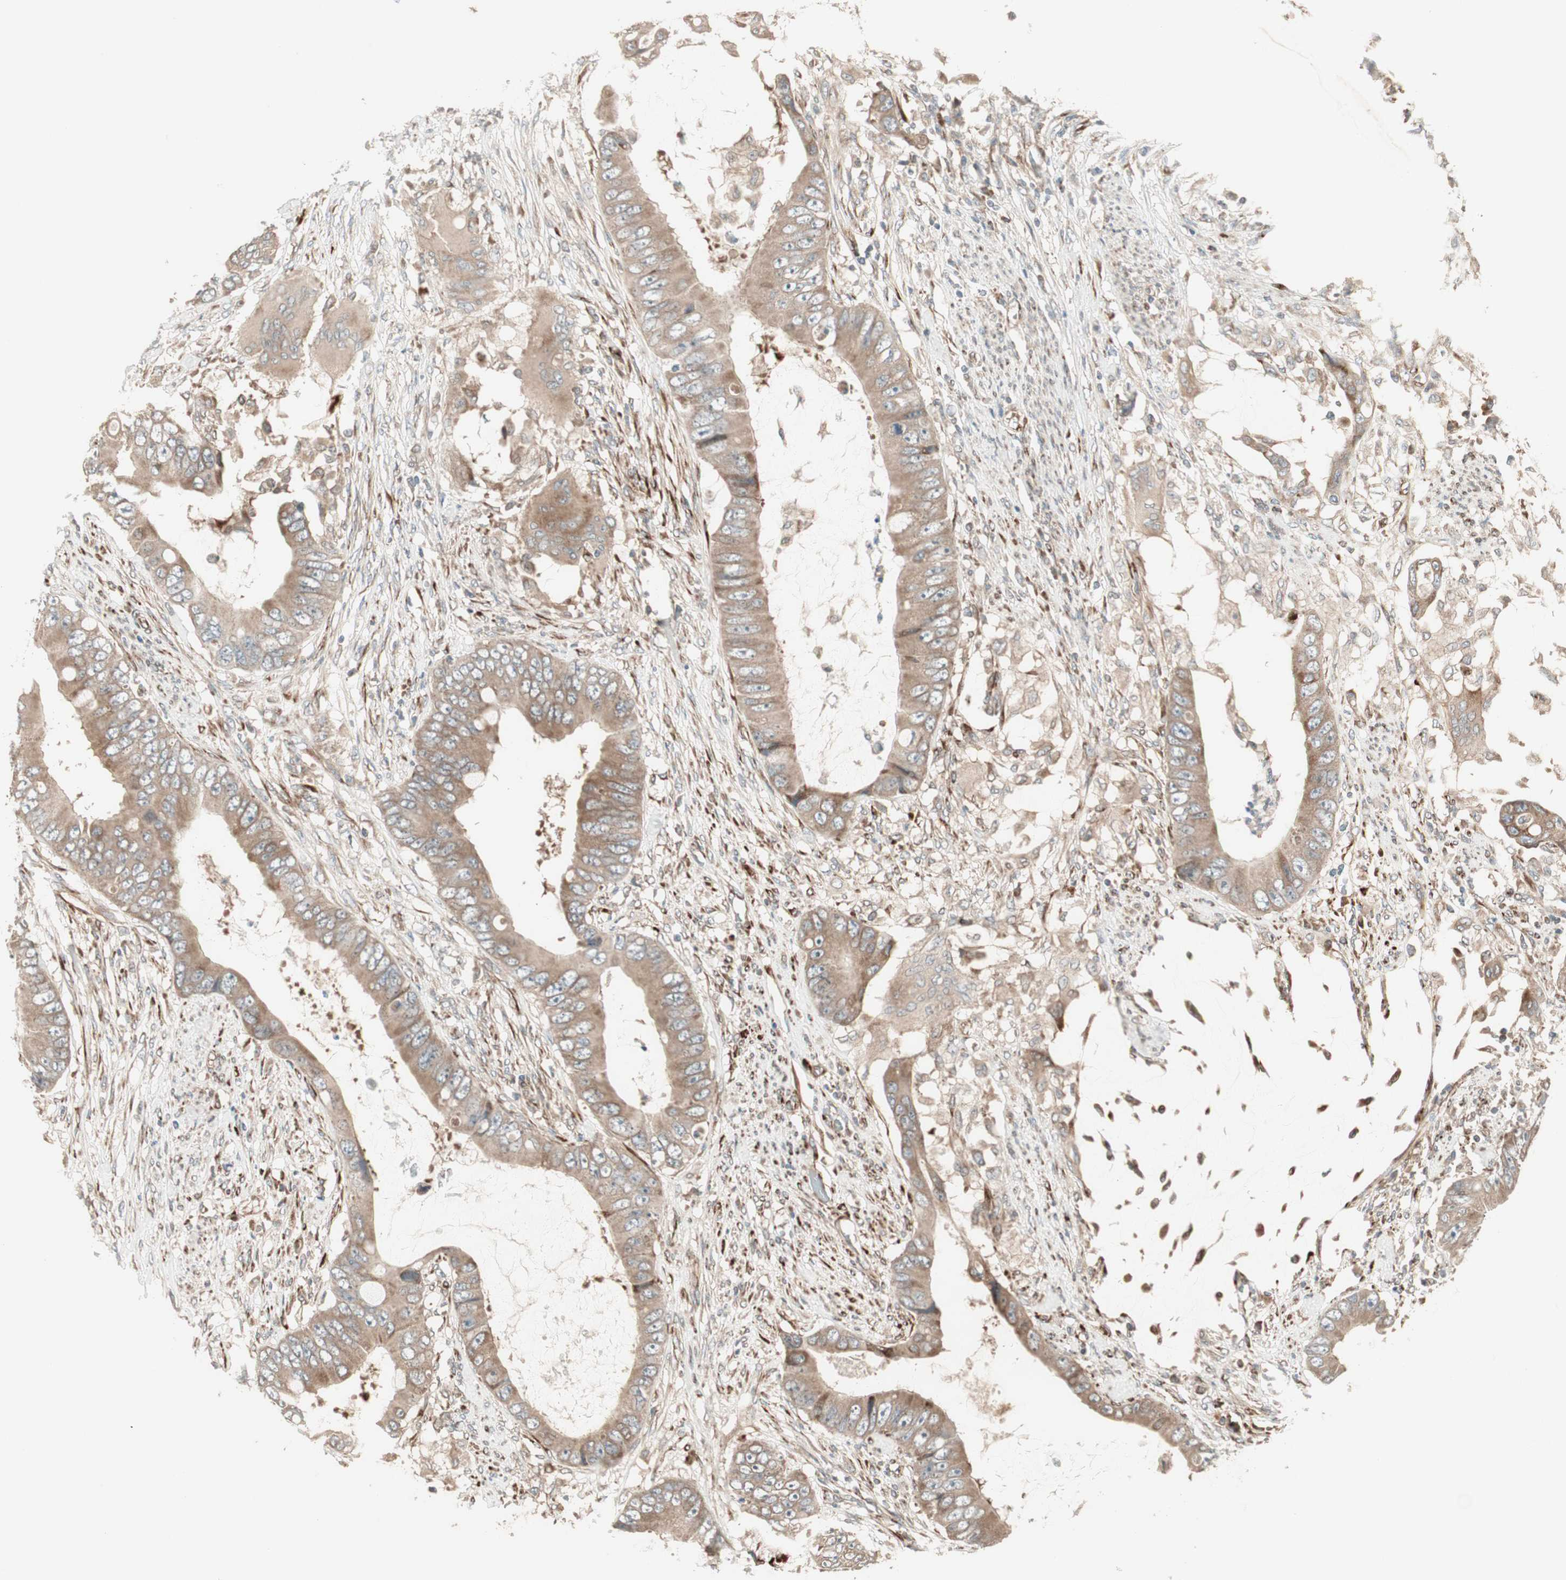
{"staining": {"intensity": "moderate", "quantity": ">75%", "location": "cytoplasmic/membranous"}, "tissue": "colorectal cancer", "cell_type": "Tumor cells", "image_type": "cancer", "snomed": [{"axis": "morphology", "description": "Adenocarcinoma, NOS"}, {"axis": "topography", "description": "Rectum"}], "caption": "Tumor cells display medium levels of moderate cytoplasmic/membranous staining in approximately >75% of cells in human colorectal cancer.", "gene": "PPP2R5E", "patient": {"sex": "female", "age": 77}}